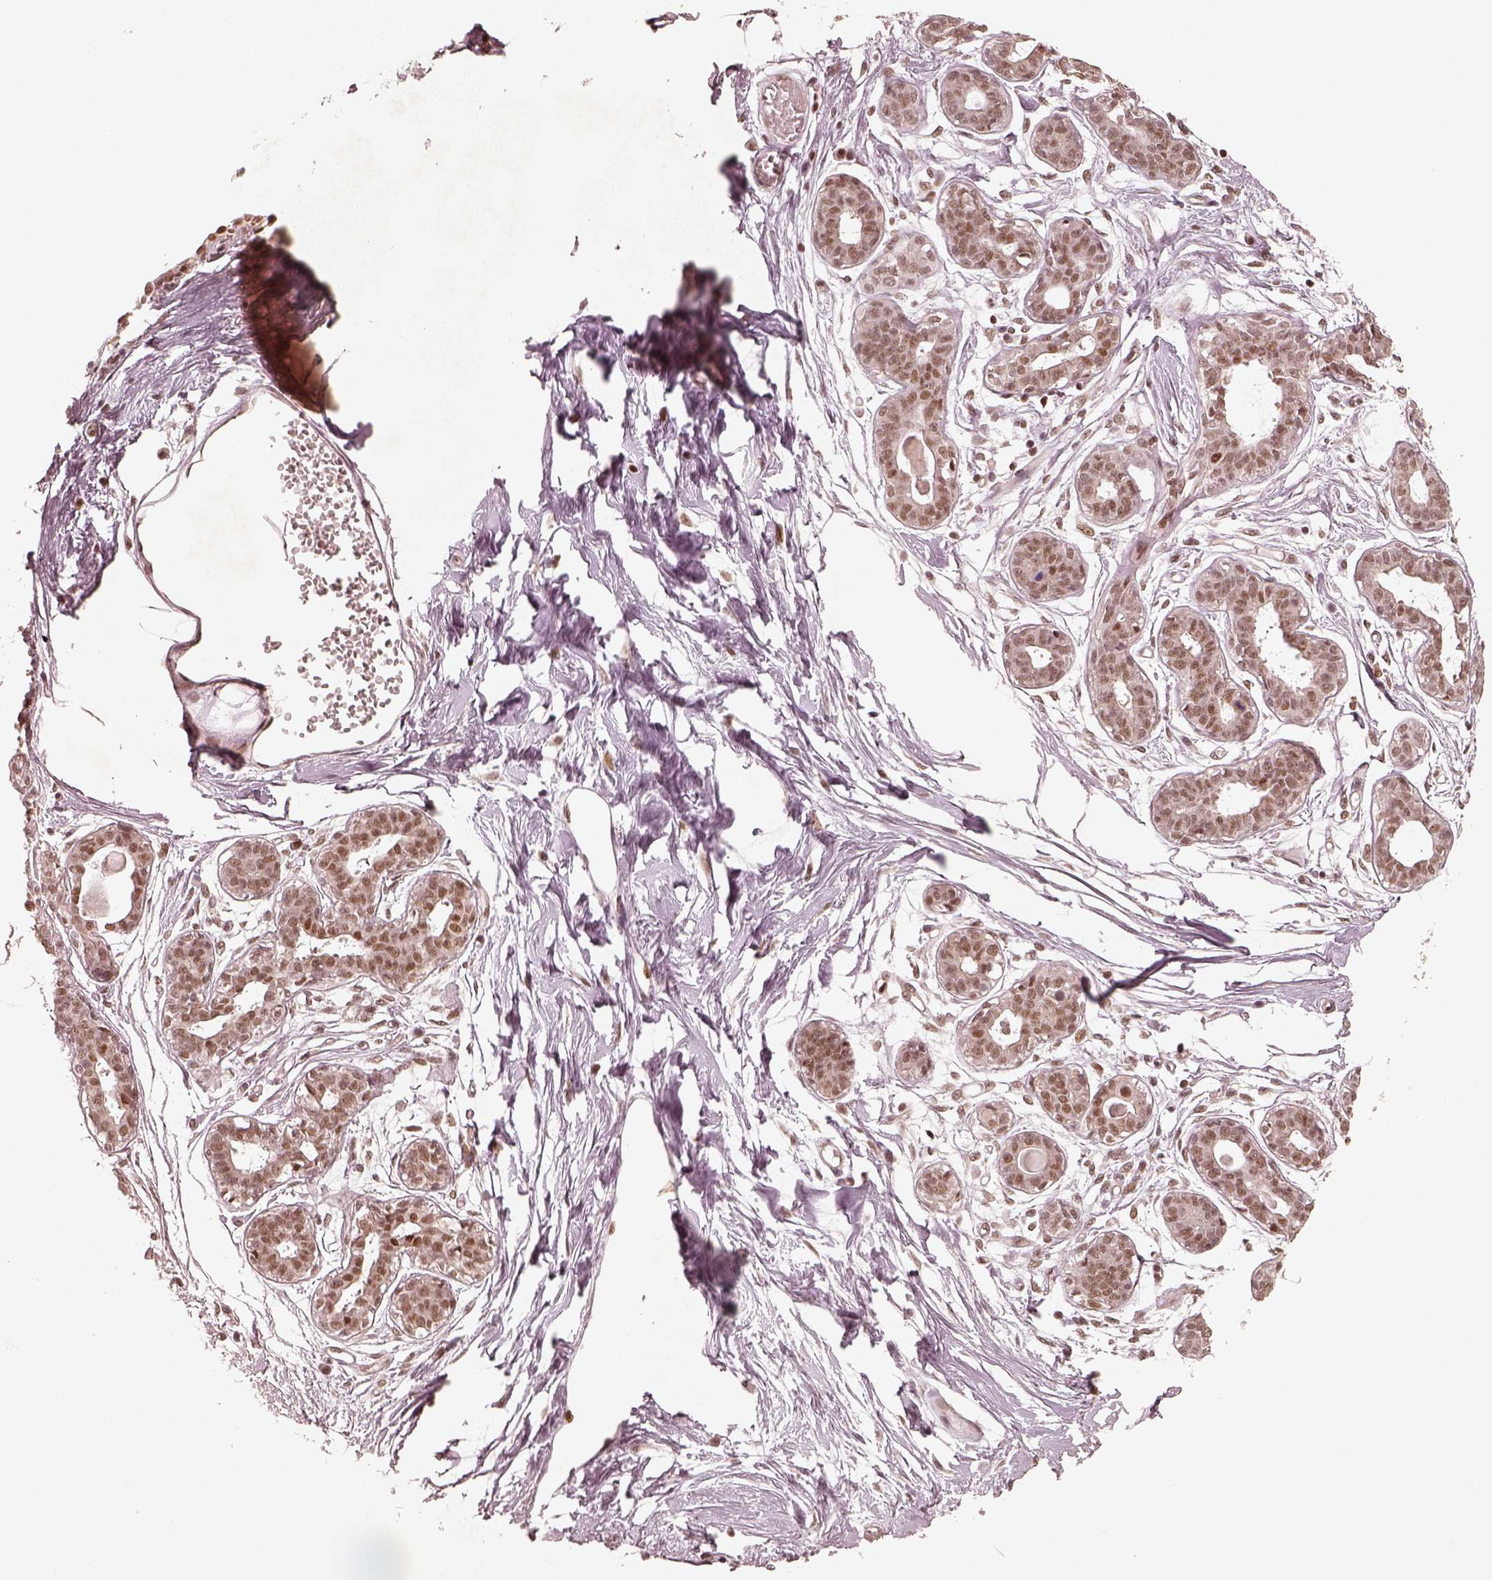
{"staining": {"intensity": "negative", "quantity": "none", "location": "none"}, "tissue": "breast", "cell_type": "Adipocytes", "image_type": "normal", "snomed": [{"axis": "morphology", "description": "Normal tissue, NOS"}, {"axis": "topography", "description": "Breast"}], "caption": "Unremarkable breast was stained to show a protein in brown. There is no significant staining in adipocytes. (DAB (3,3'-diaminobenzidine) IHC with hematoxylin counter stain).", "gene": "GMEB2", "patient": {"sex": "female", "age": 45}}